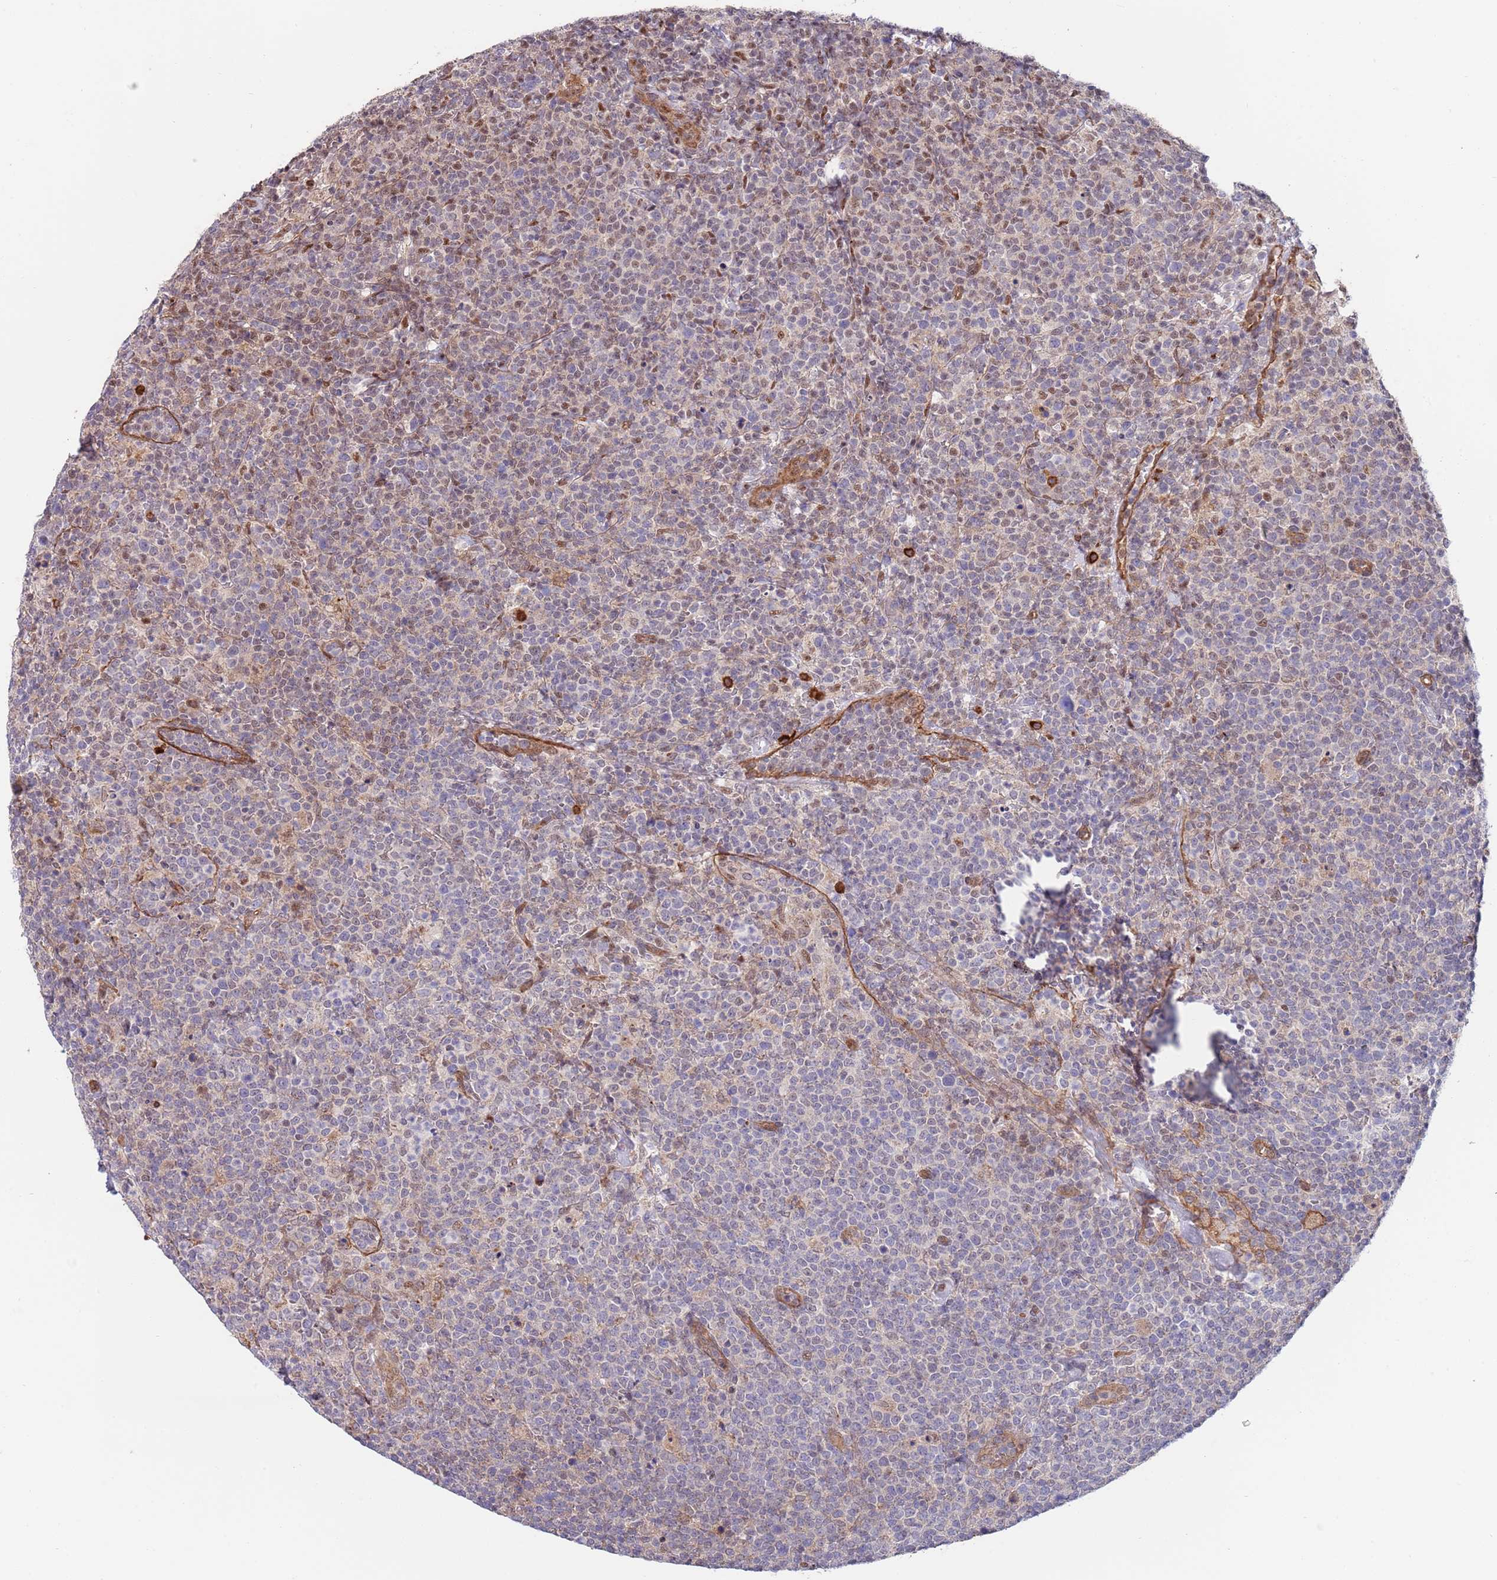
{"staining": {"intensity": "weak", "quantity": "25%-75%", "location": "cytoplasmic/membranous,nuclear"}, "tissue": "lymphoma", "cell_type": "Tumor cells", "image_type": "cancer", "snomed": [{"axis": "morphology", "description": "Malignant lymphoma, non-Hodgkin's type, High grade"}, {"axis": "topography", "description": "Lymph node"}], "caption": "Brown immunohistochemical staining in human malignant lymphoma, non-Hodgkin's type (high-grade) reveals weak cytoplasmic/membranous and nuclear staining in approximately 25%-75% of tumor cells. (Brightfield microscopy of DAB IHC at high magnification).", "gene": "BPNT1", "patient": {"sex": "male", "age": 61}}